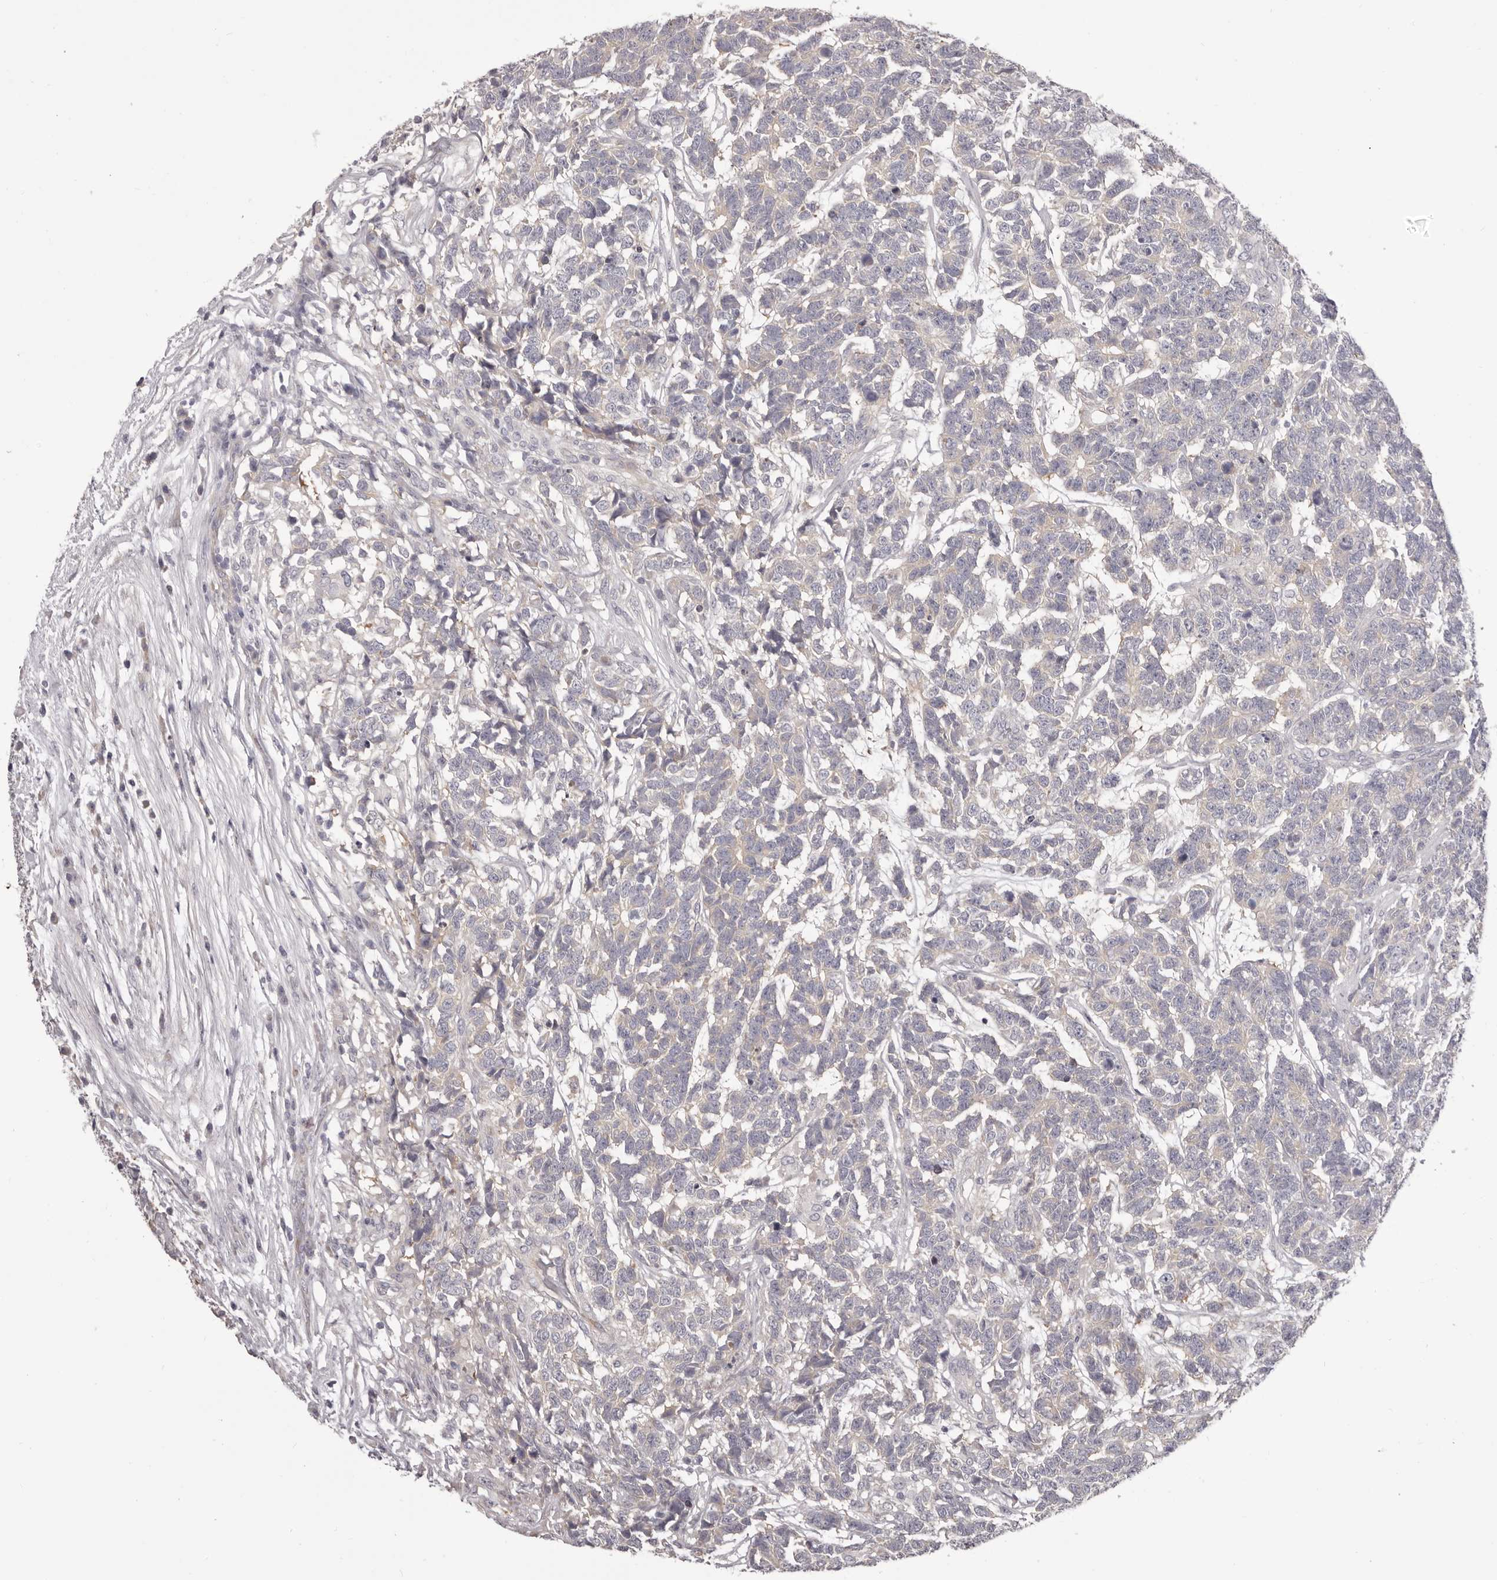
{"staining": {"intensity": "negative", "quantity": "none", "location": "none"}, "tissue": "testis cancer", "cell_type": "Tumor cells", "image_type": "cancer", "snomed": [{"axis": "morphology", "description": "Carcinoma, Embryonal, NOS"}, {"axis": "topography", "description": "Testis"}], "caption": "Tumor cells are negative for brown protein staining in testis embryonal carcinoma.", "gene": "OTUD3", "patient": {"sex": "male", "age": 26}}